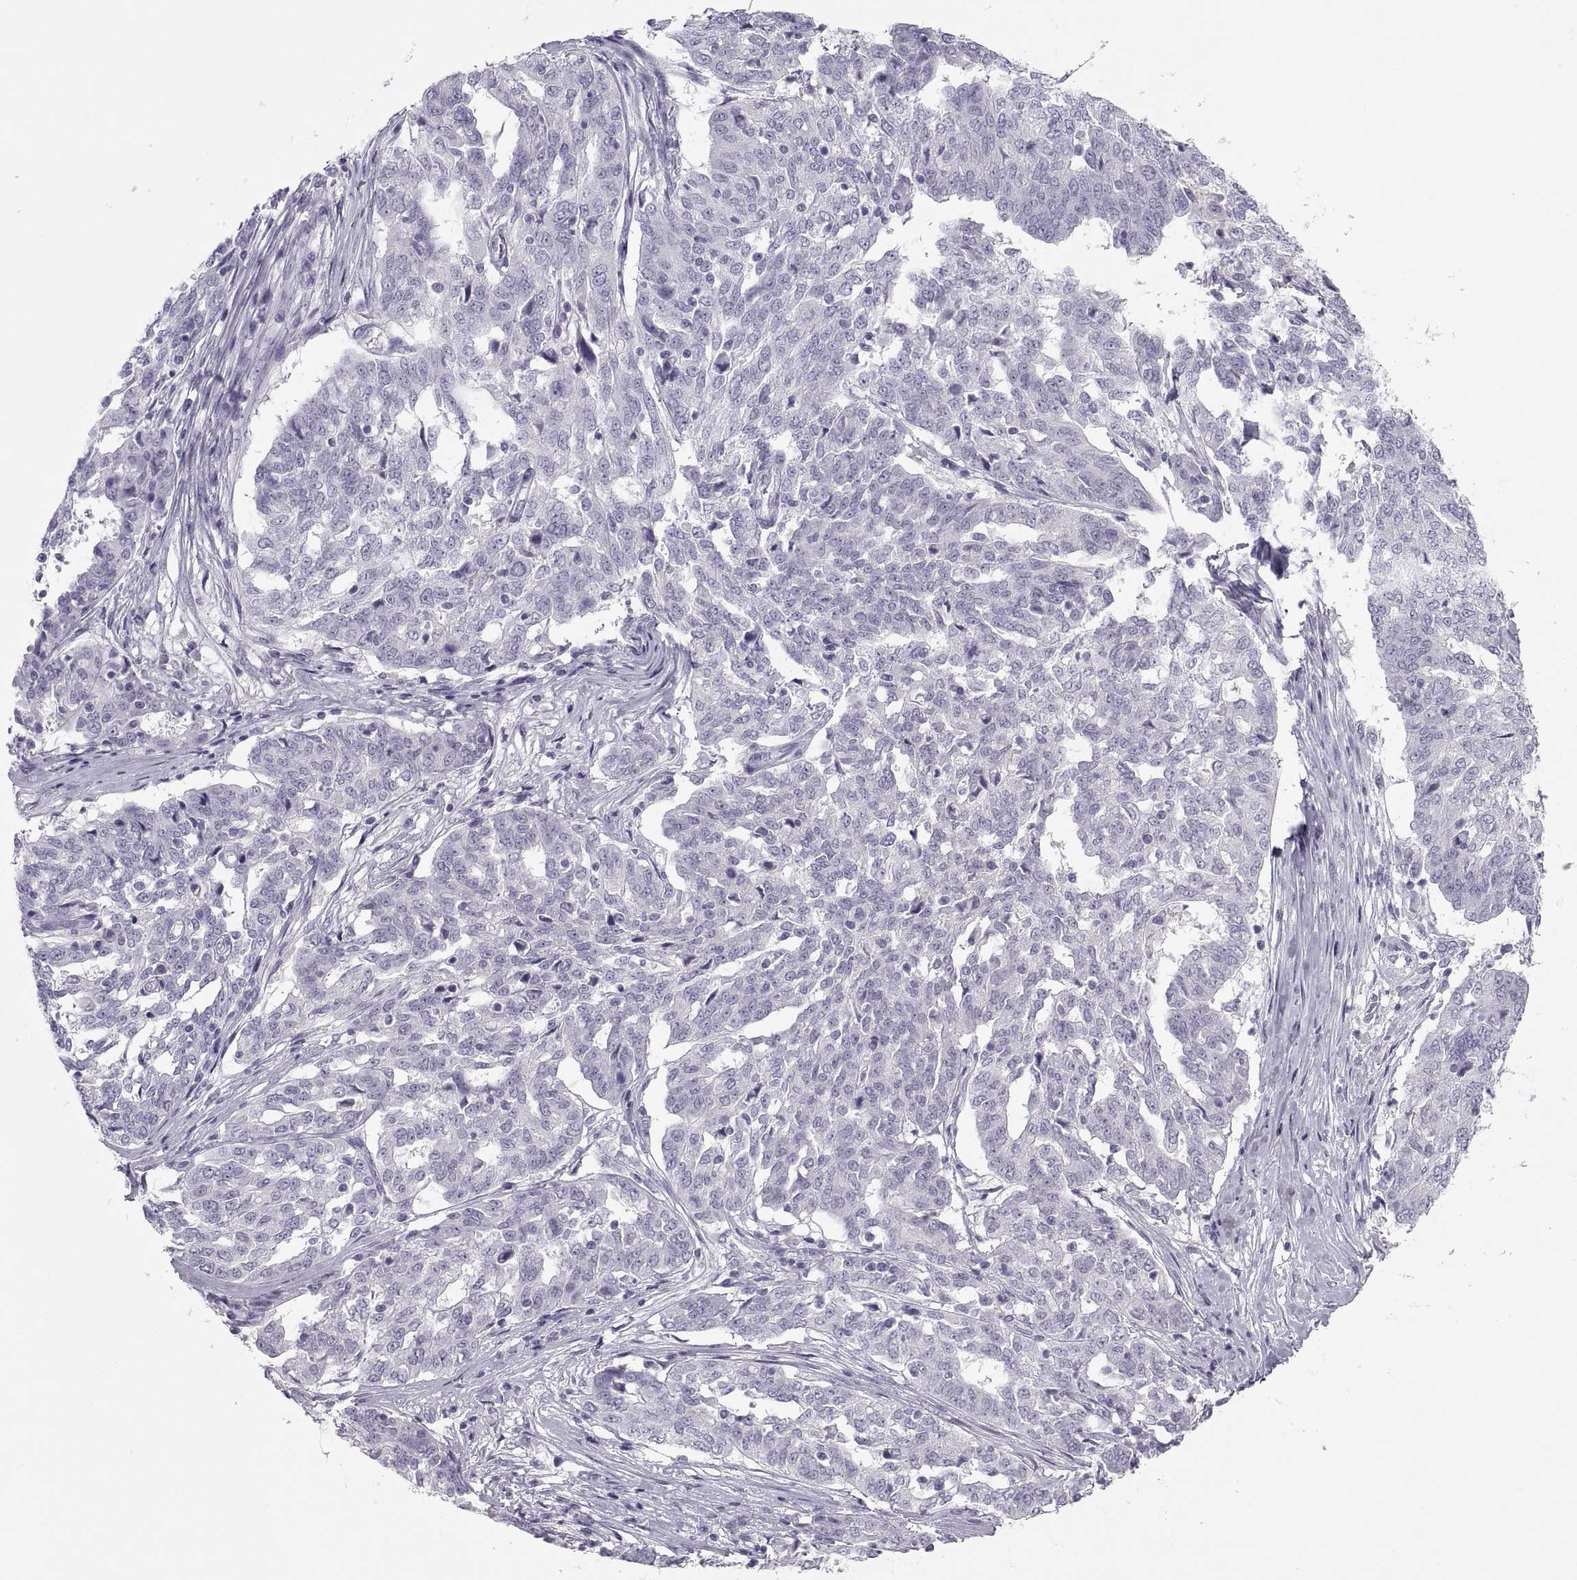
{"staining": {"intensity": "negative", "quantity": "none", "location": "none"}, "tissue": "ovarian cancer", "cell_type": "Tumor cells", "image_type": "cancer", "snomed": [{"axis": "morphology", "description": "Cystadenocarcinoma, serous, NOS"}, {"axis": "topography", "description": "Ovary"}], "caption": "Immunohistochemistry (IHC) micrograph of human ovarian cancer (serous cystadenocarcinoma) stained for a protein (brown), which demonstrates no staining in tumor cells.", "gene": "MAGEB2", "patient": {"sex": "female", "age": 67}}